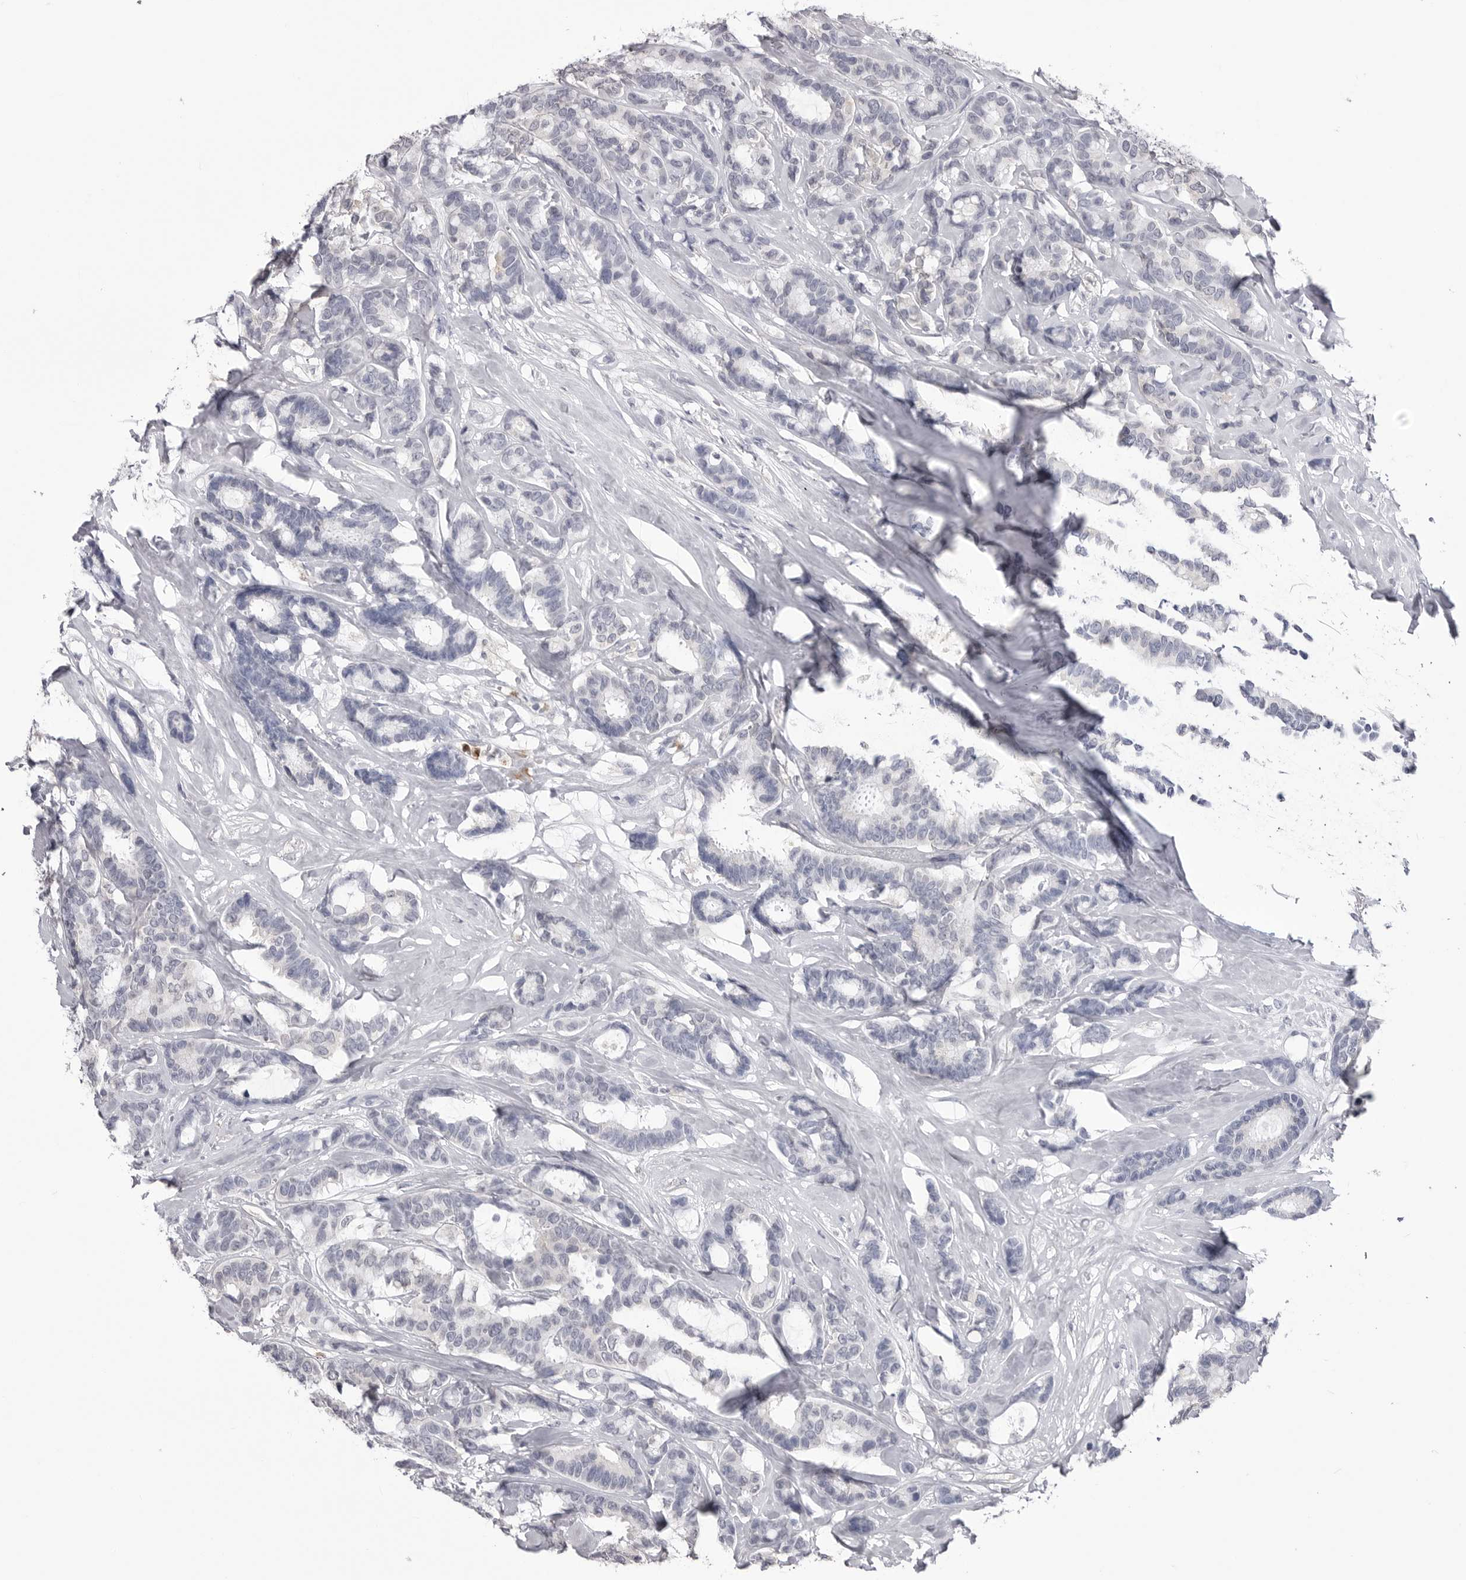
{"staining": {"intensity": "negative", "quantity": "none", "location": "none"}, "tissue": "breast cancer", "cell_type": "Tumor cells", "image_type": "cancer", "snomed": [{"axis": "morphology", "description": "Duct carcinoma"}, {"axis": "topography", "description": "Breast"}], "caption": "The micrograph displays no significant positivity in tumor cells of breast infiltrating ductal carcinoma. (Brightfield microscopy of DAB (3,3'-diaminobenzidine) immunohistochemistry (IHC) at high magnification).", "gene": "STAP2", "patient": {"sex": "female", "age": 87}}